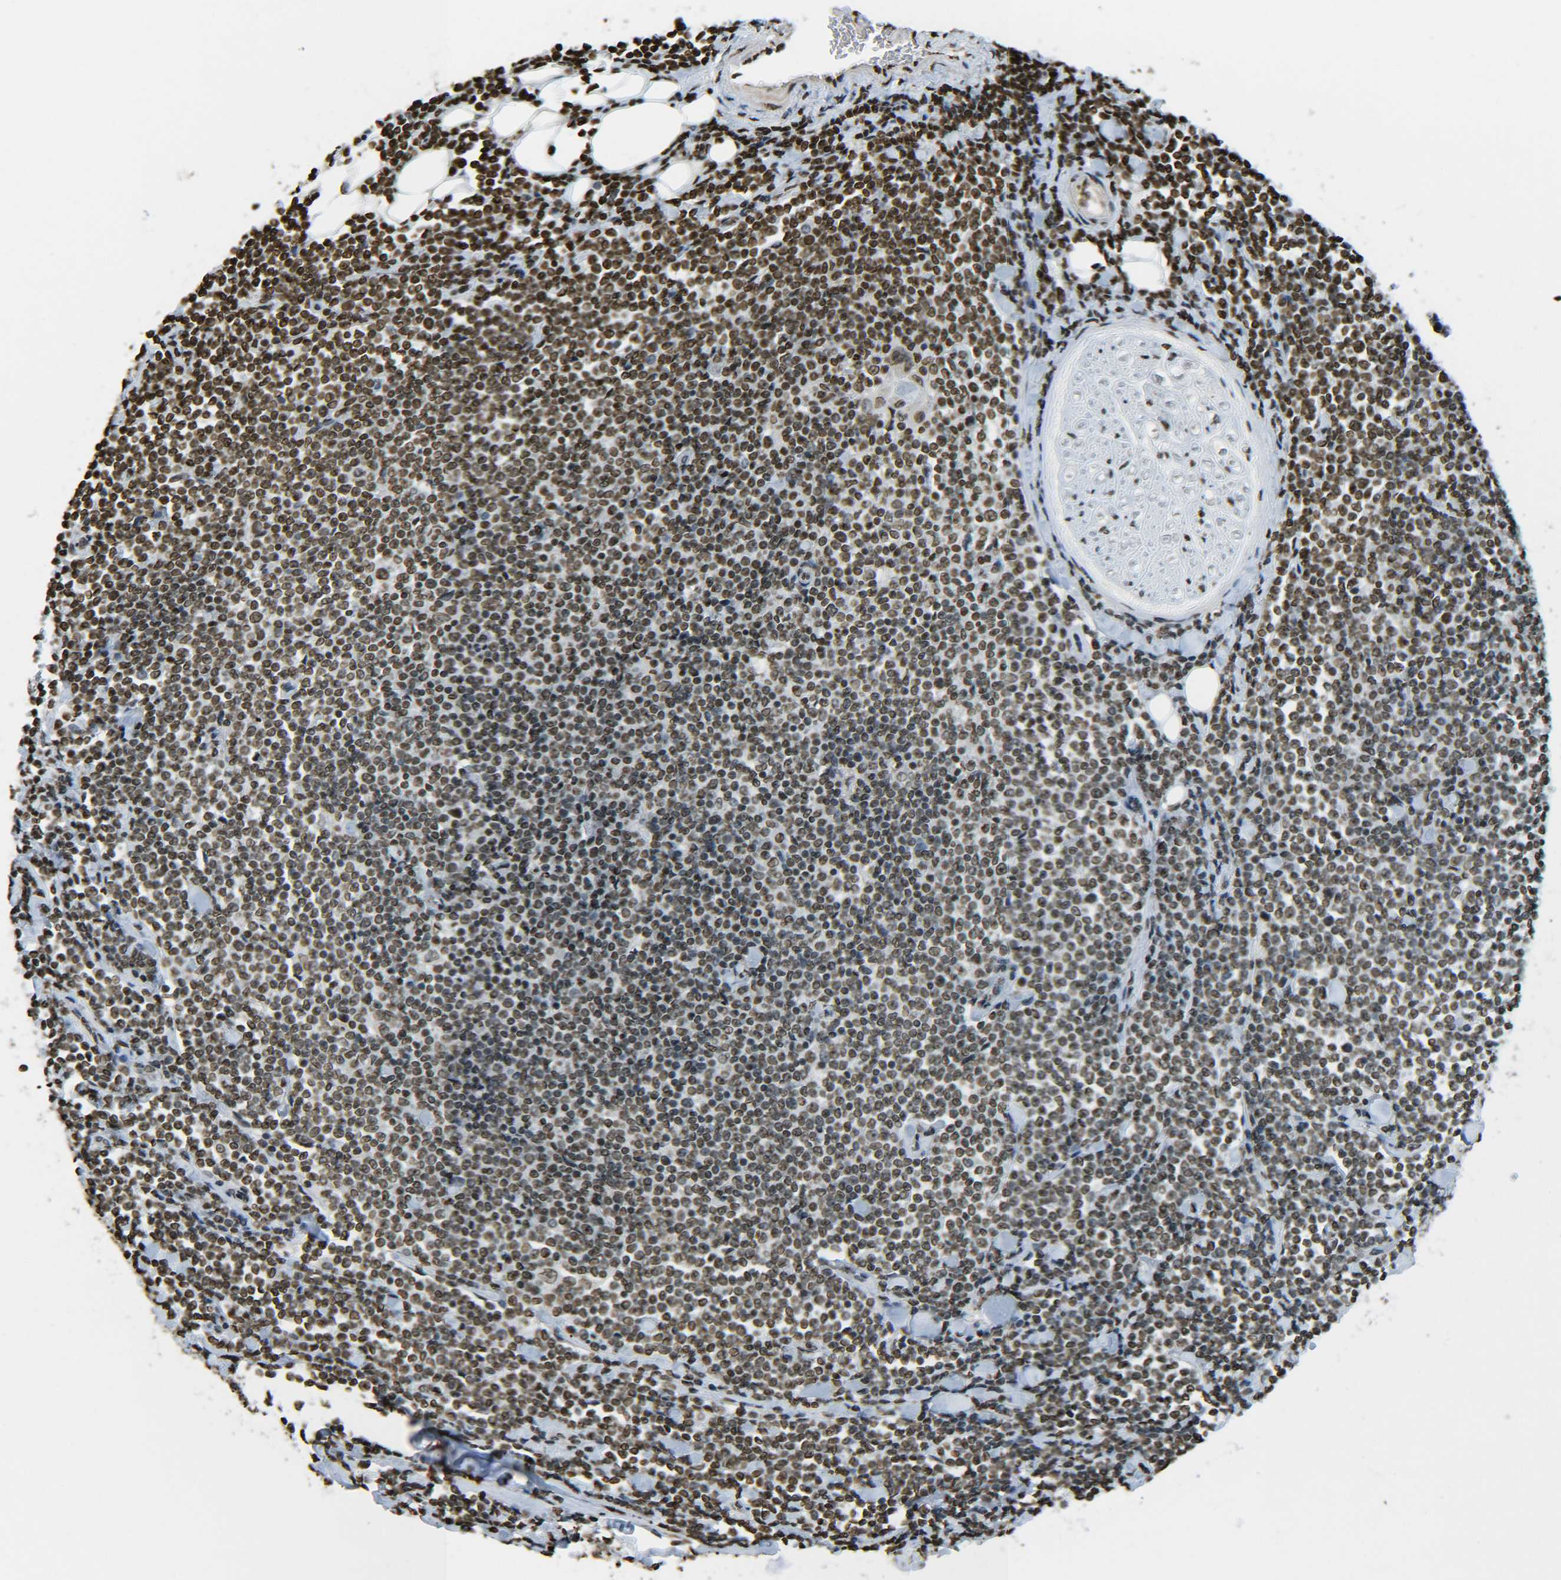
{"staining": {"intensity": "moderate", "quantity": ">75%", "location": "nuclear"}, "tissue": "lymphoma", "cell_type": "Tumor cells", "image_type": "cancer", "snomed": [{"axis": "morphology", "description": "Malignant lymphoma, non-Hodgkin's type, Low grade"}, {"axis": "topography", "description": "Soft tissue"}], "caption": "The image reveals a brown stain indicating the presence of a protein in the nuclear of tumor cells in malignant lymphoma, non-Hodgkin's type (low-grade). The protein of interest is stained brown, and the nuclei are stained in blue (DAB IHC with brightfield microscopy, high magnification).", "gene": "H4C16", "patient": {"sex": "male", "age": 92}}